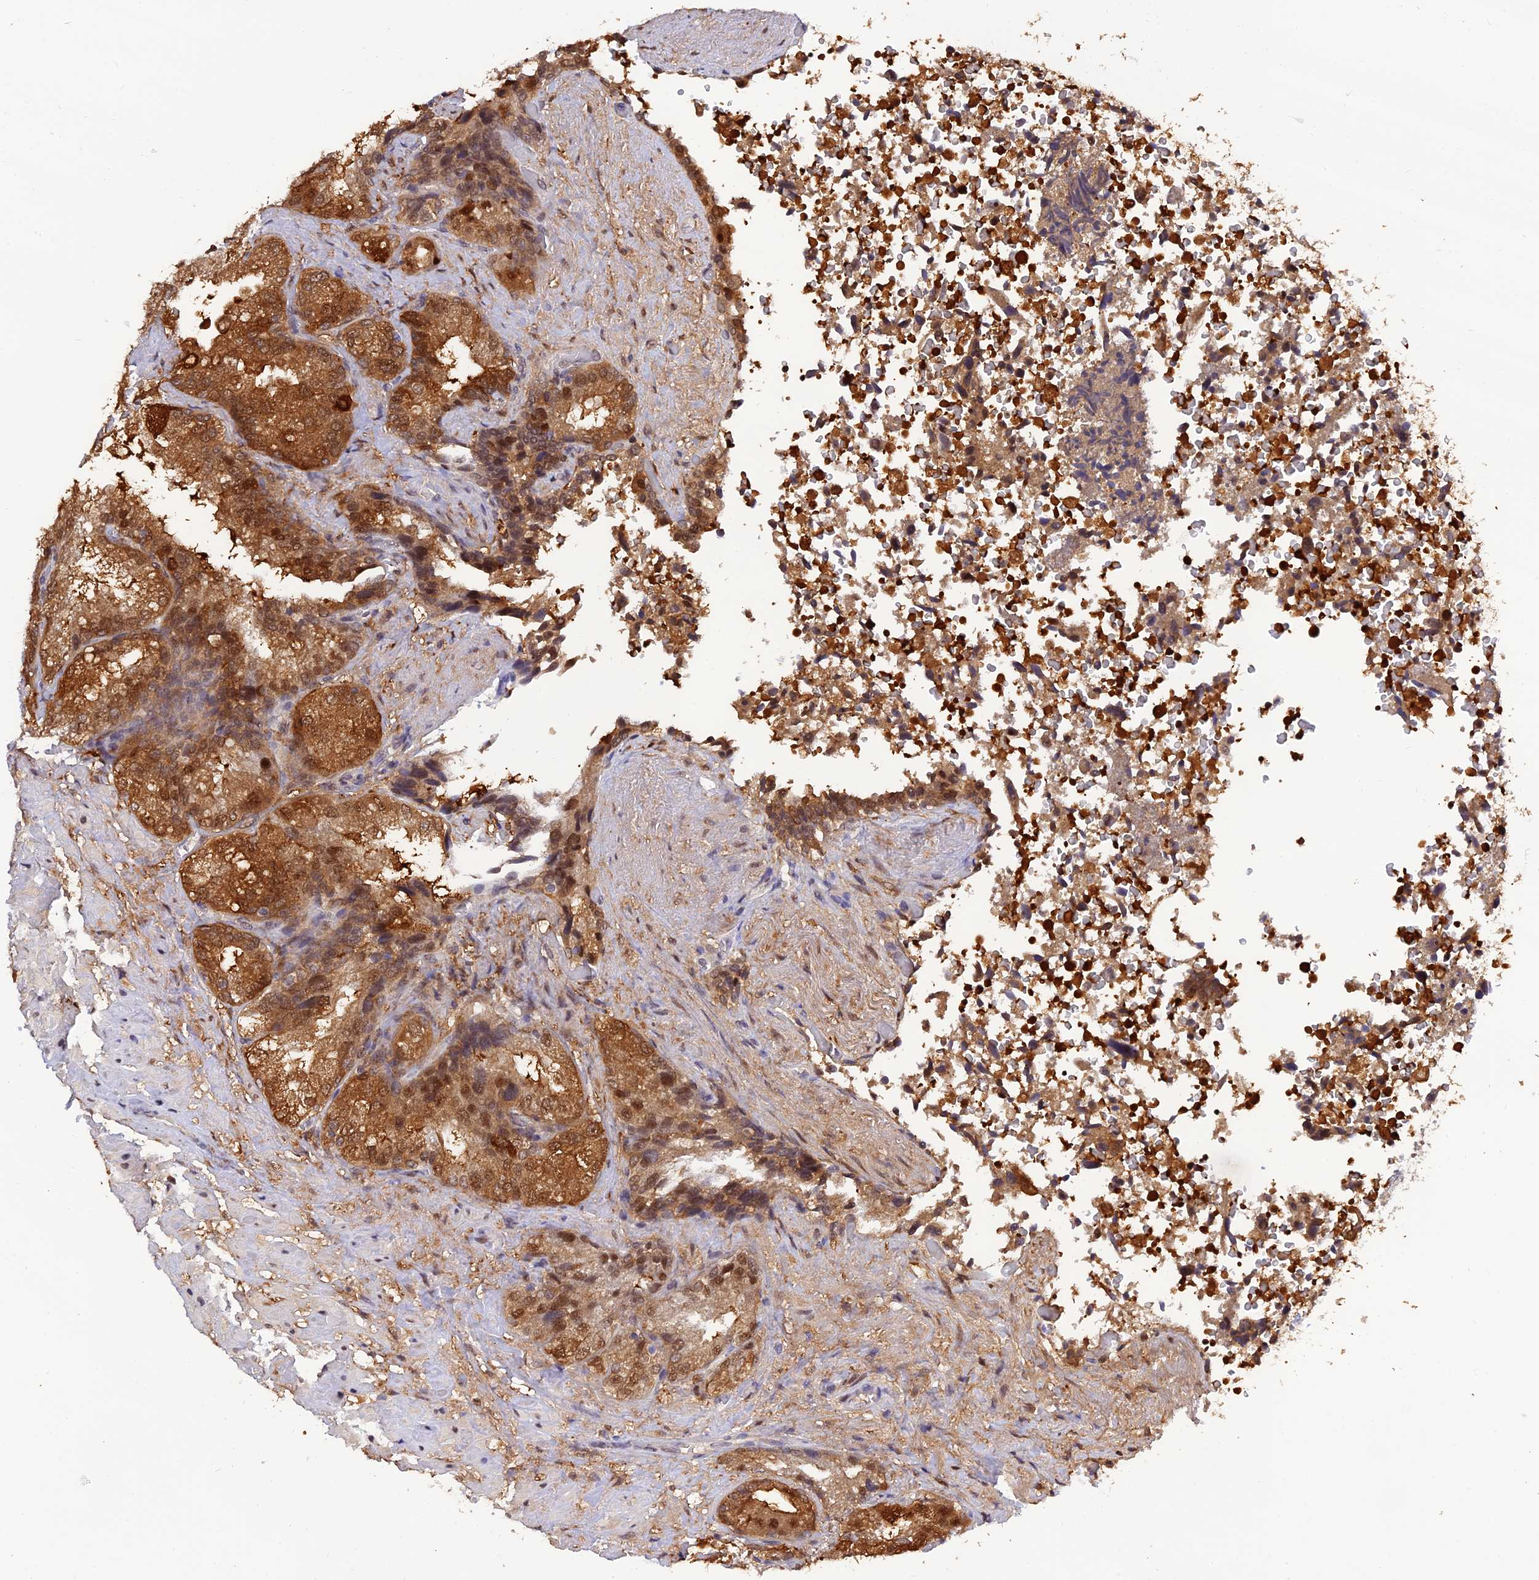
{"staining": {"intensity": "strong", "quantity": ">75%", "location": "cytoplasmic/membranous,nuclear"}, "tissue": "seminal vesicle", "cell_type": "Glandular cells", "image_type": "normal", "snomed": [{"axis": "morphology", "description": "Normal tissue, NOS"}, {"axis": "topography", "description": "Seminal veicle"}, {"axis": "topography", "description": "Peripheral nerve tissue"}], "caption": "Brown immunohistochemical staining in benign seminal vesicle demonstrates strong cytoplasmic/membranous,nuclear staining in about >75% of glandular cells.", "gene": "MNS1", "patient": {"sex": "male", "age": 63}}